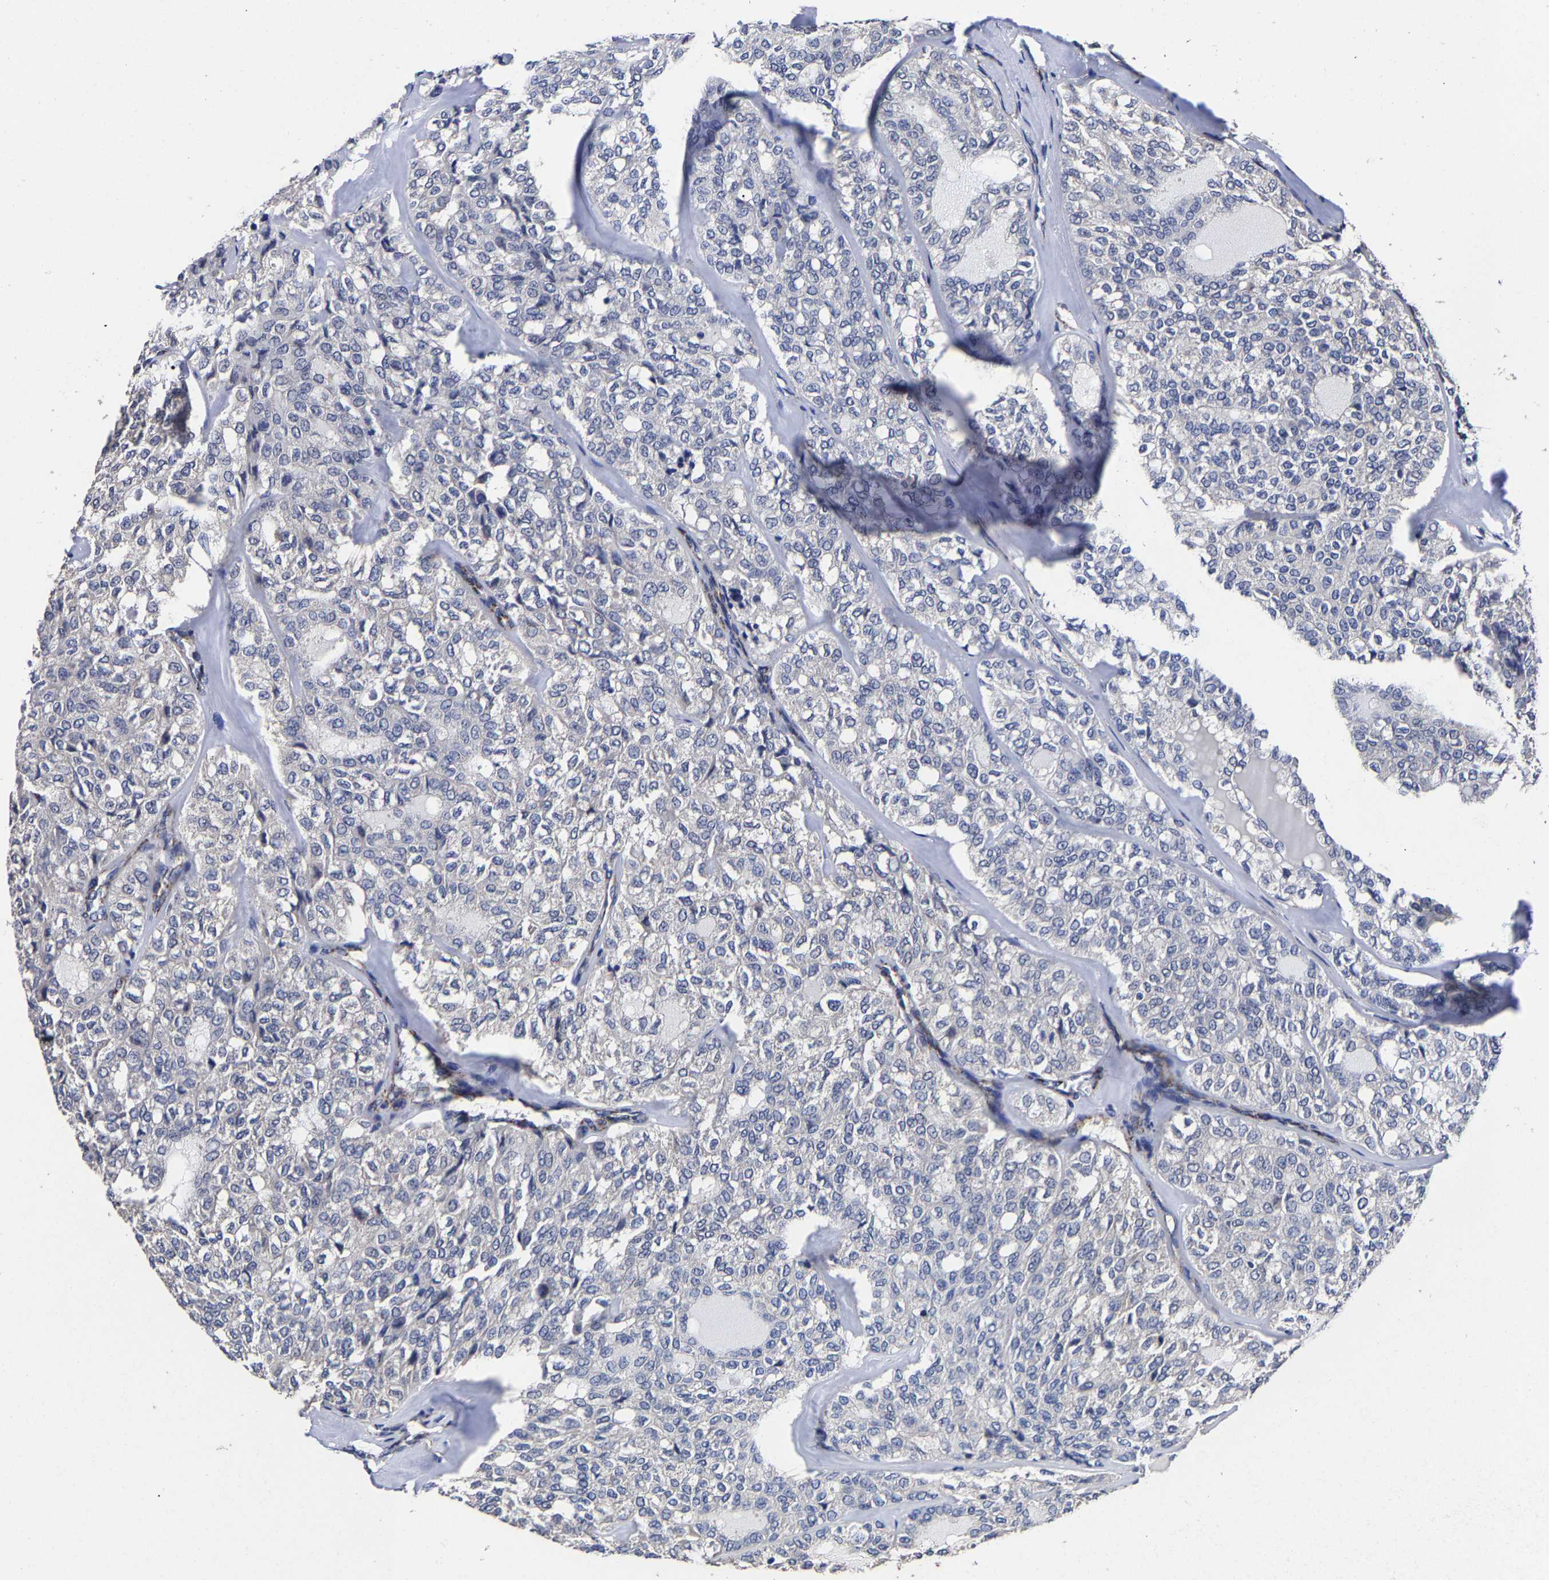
{"staining": {"intensity": "negative", "quantity": "none", "location": "none"}, "tissue": "thyroid cancer", "cell_type": "Tumor cells", "image_type": "cancer", "snomed": [{"axis": "morphology", "description": "Follicular adenoma carcinoma, NOS"}, {"axis": "topography", "description": "Thyroid gland"}], "caption": "This image is of thyroid follicular adenoma carcinoma stained with IHC to label a protein in brown with the nuclei are counter-stained blue. There is no staining in tumor cells. Nuclei are stained in blue.", "gene": "AASS", "patient": {"sex": "male", "age": 75}}